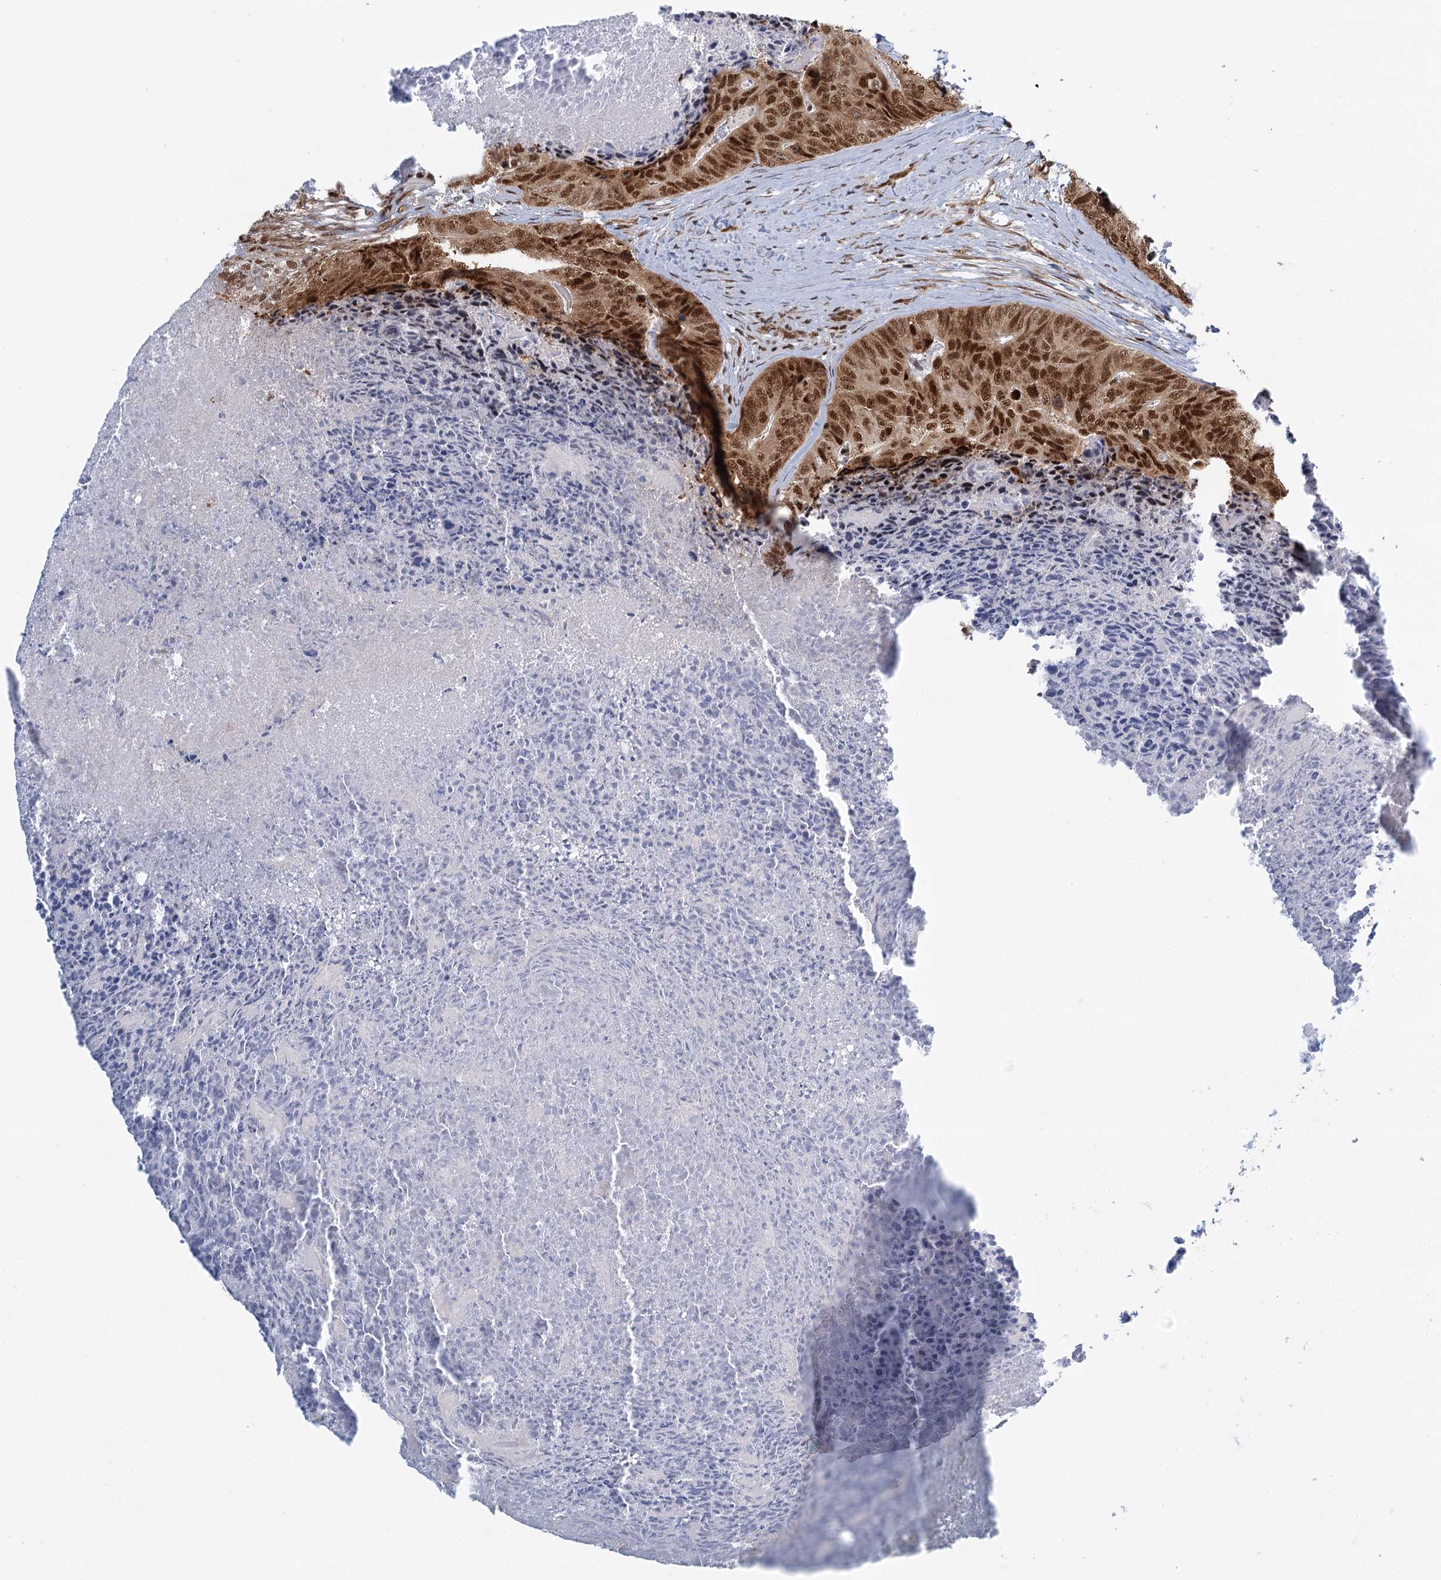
{"staining": {"intensity": "strong", "quantity": ">75%", "location": "cytoplasmic/membranous,nuclear"}, "tissue": "colorectal cancer", "cell_type": "Tumor cells", "image_type": "cancer", "snomed": [{"axis": "morphology", "description": "Adenocarcinoma, NOS"}, {"axis": "topography", "description": "Colon"}], "caption": "Immunohistochemistry (IHC) (DAB) staining of human adenocarcinoma (colorectal) exhibits strong cytoplasmic/membranous and nuclear protein staining in approximately >75% of tumor cells.", "gene": "GPATCH11", "patient": {"sex": "female", "age": 67}}